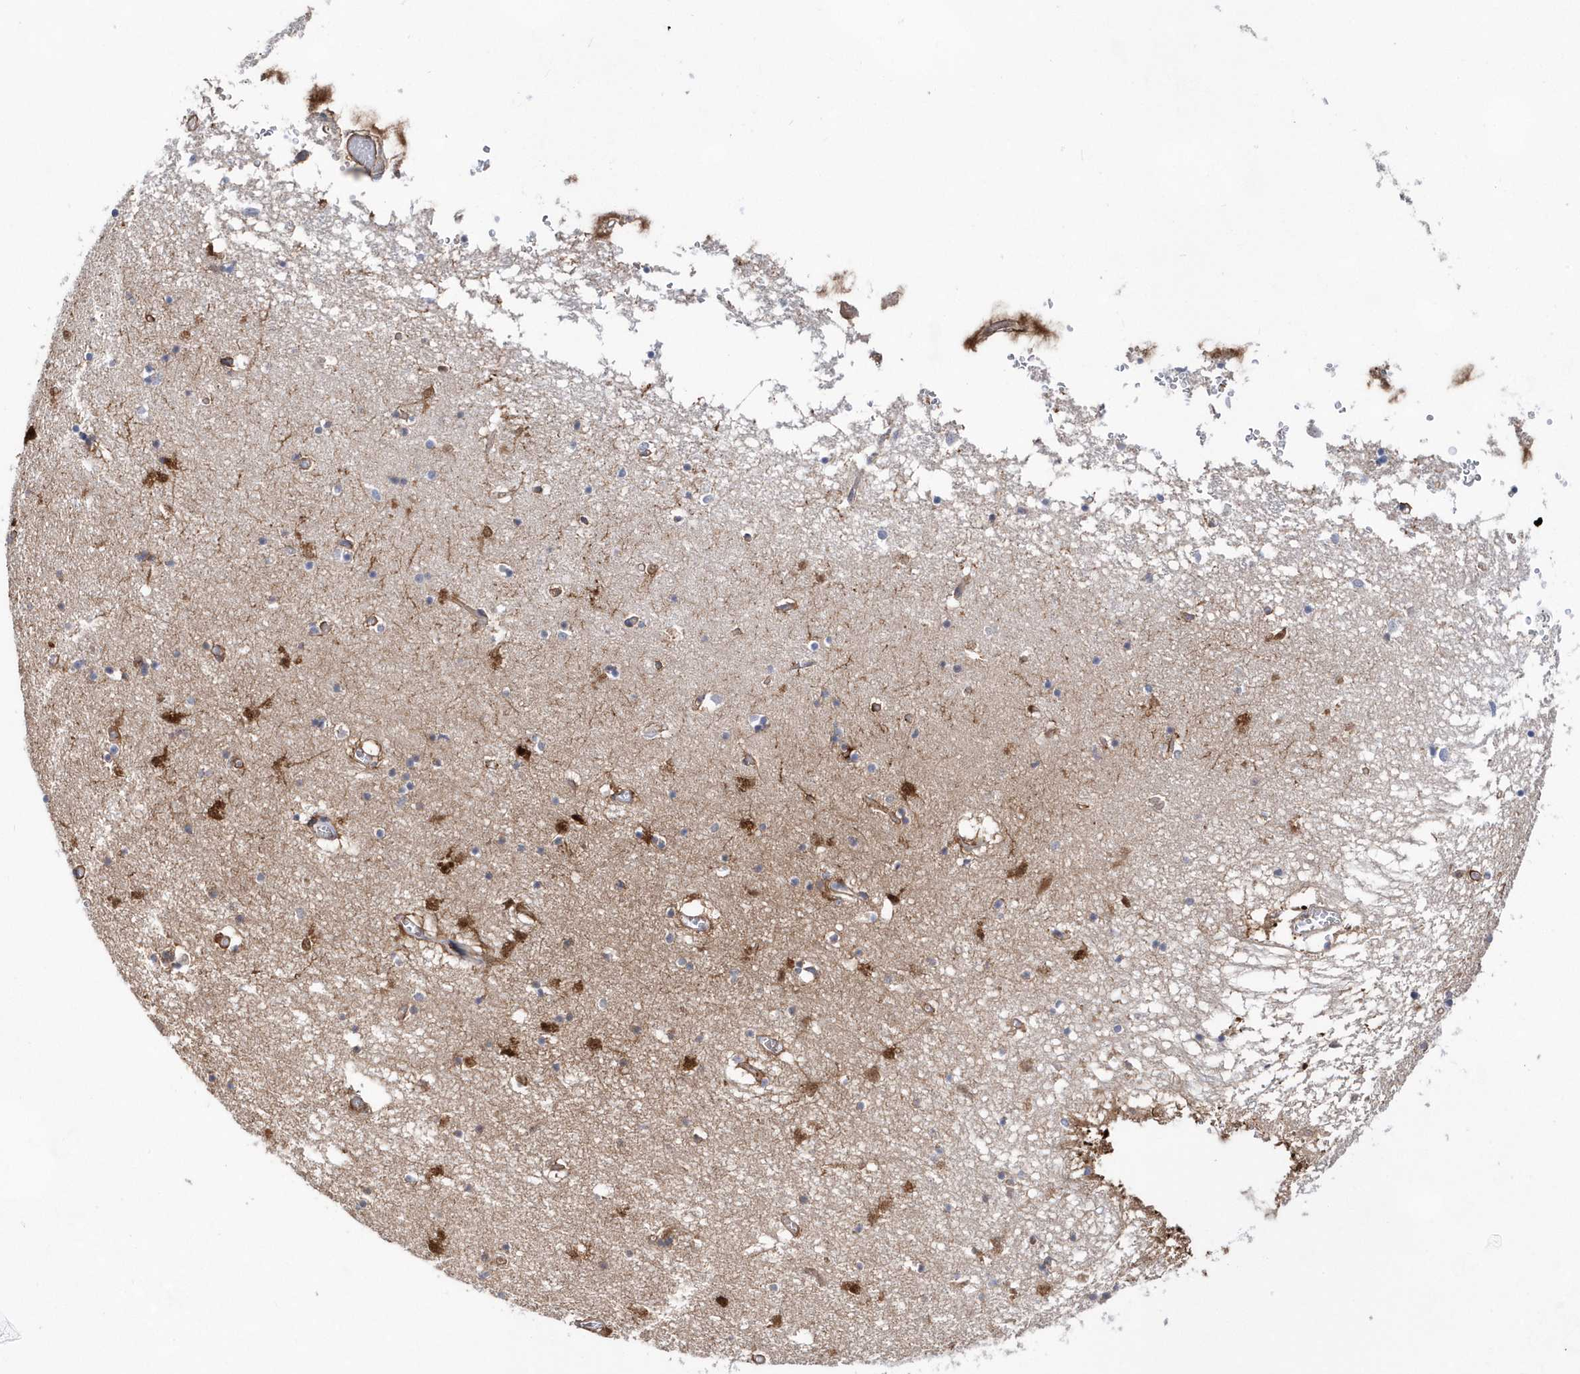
{"staining": {"intensity": "strong", "quantity": "25%-75%", "location": "cytoplasmic/membranous,nuclear"}, "tissue": "hippocampus", "cell_type": "Glial cells", "image_type": "normal", "snomed": [{"axis": "morphology", "description": "Normal tissue, NOS"}, {"axis": "topography", "description": "Hippocampus"}], "caption": "Immunohistochemical staining of benign human hippocampus shows 25%-75% levels of strong cytoplasmic/membranous,nuclear protein staining in approximately 25%-75% of glial cells. (Brightfield microscopy of DAB IHC at high magnification).", "gene": "BDH2", "patient": {"sex": "male", "age": 70}}